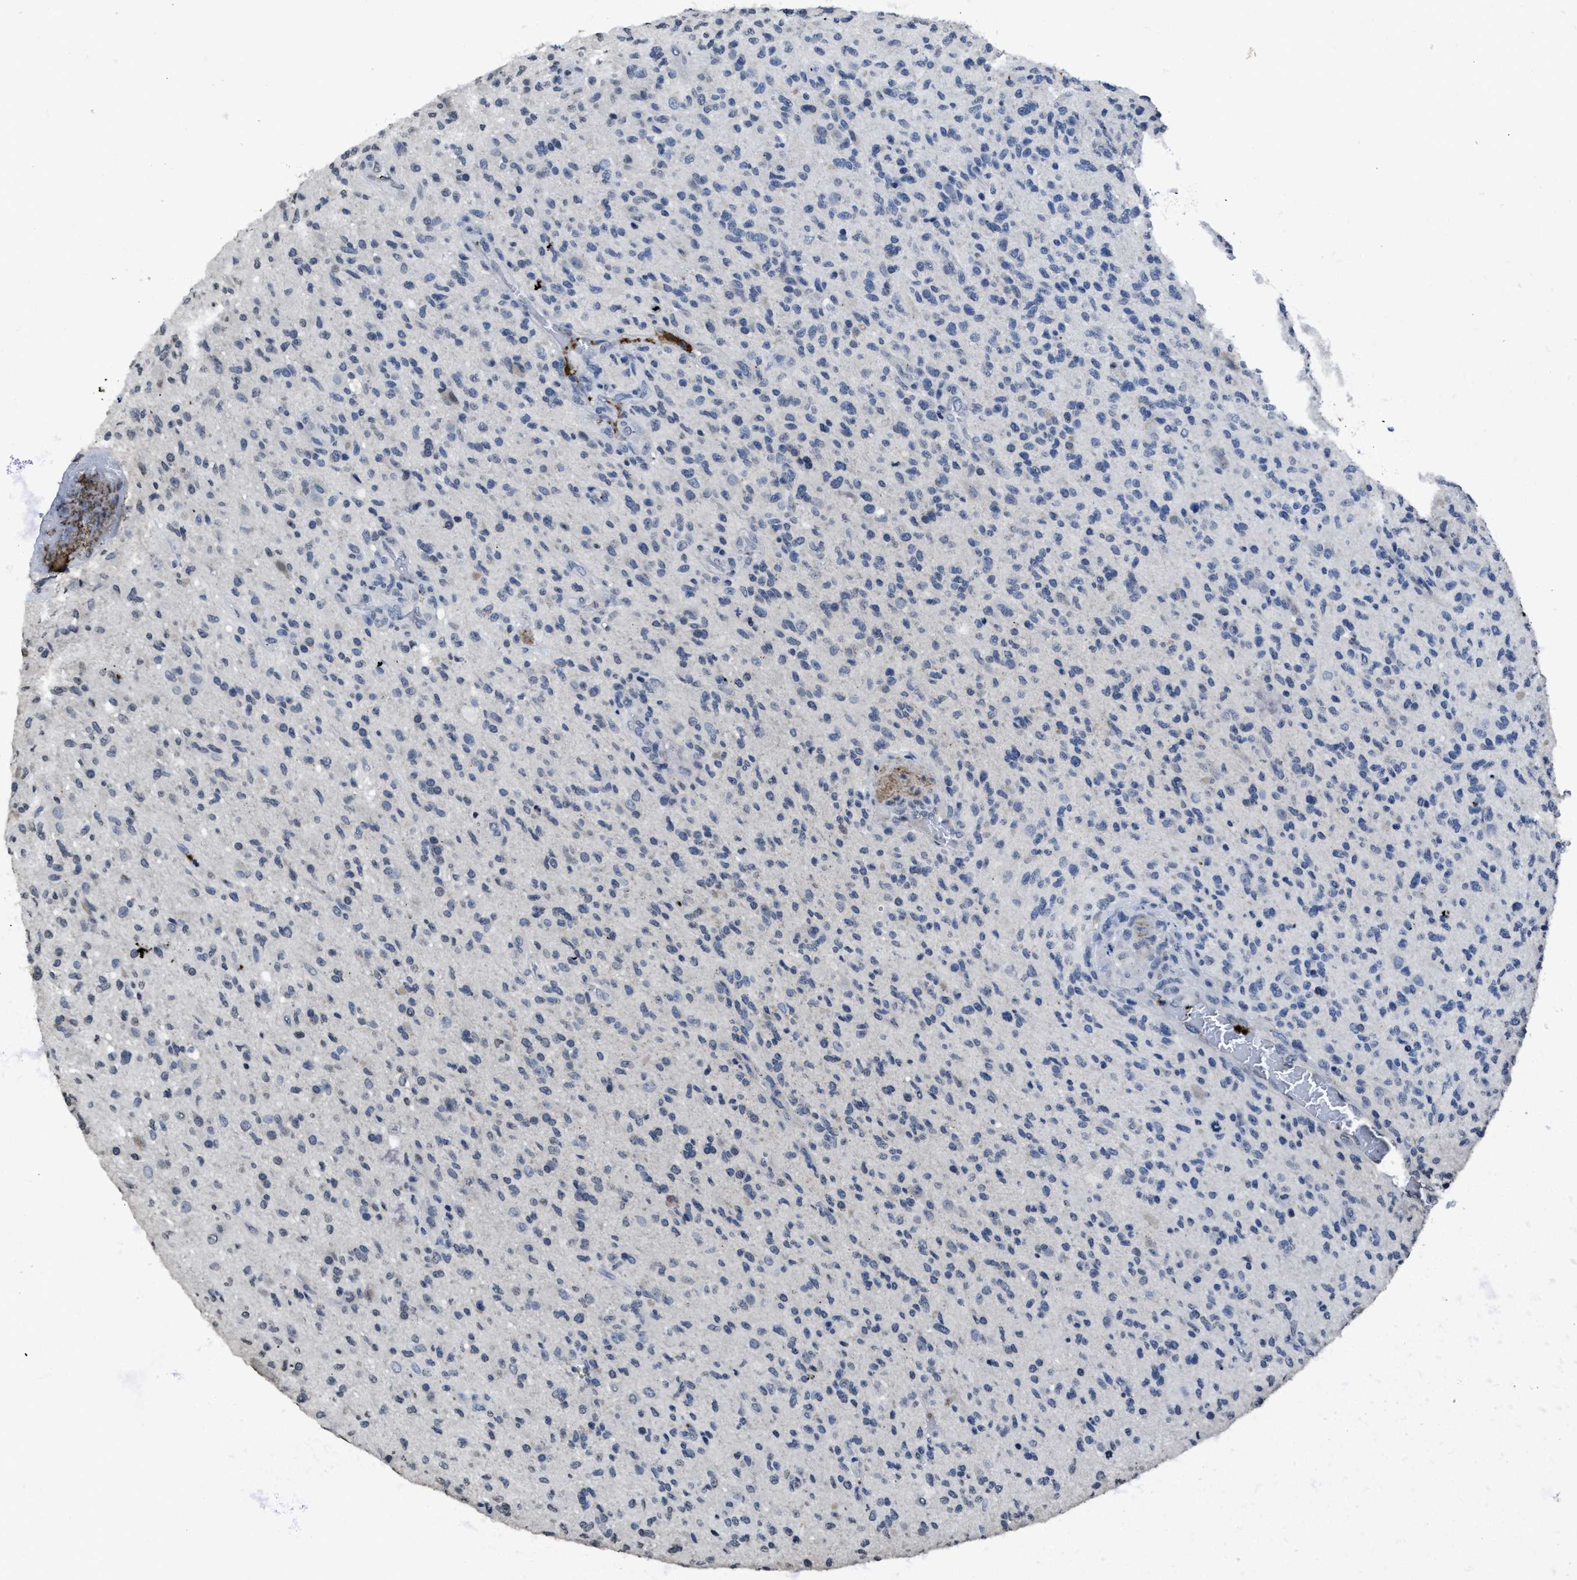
{"staining": {"intensity": "negative", "quantity": "none", "location": "none"}, "tissue": "glioma", "cell_type": "Tumor cells", "image_type": "cancer", "snomed": [{"axis": "morphology", "description": "Glioma, malignant, High grade"}, {"axis": "topography", "description": "Brain"}], "caption": "This is an immunohistochemistry histopathology image of human glioma. There is no positivity in tumor cells.", "gene": "ITGA2B", "patient": {"sex": "male", "age": 71}}